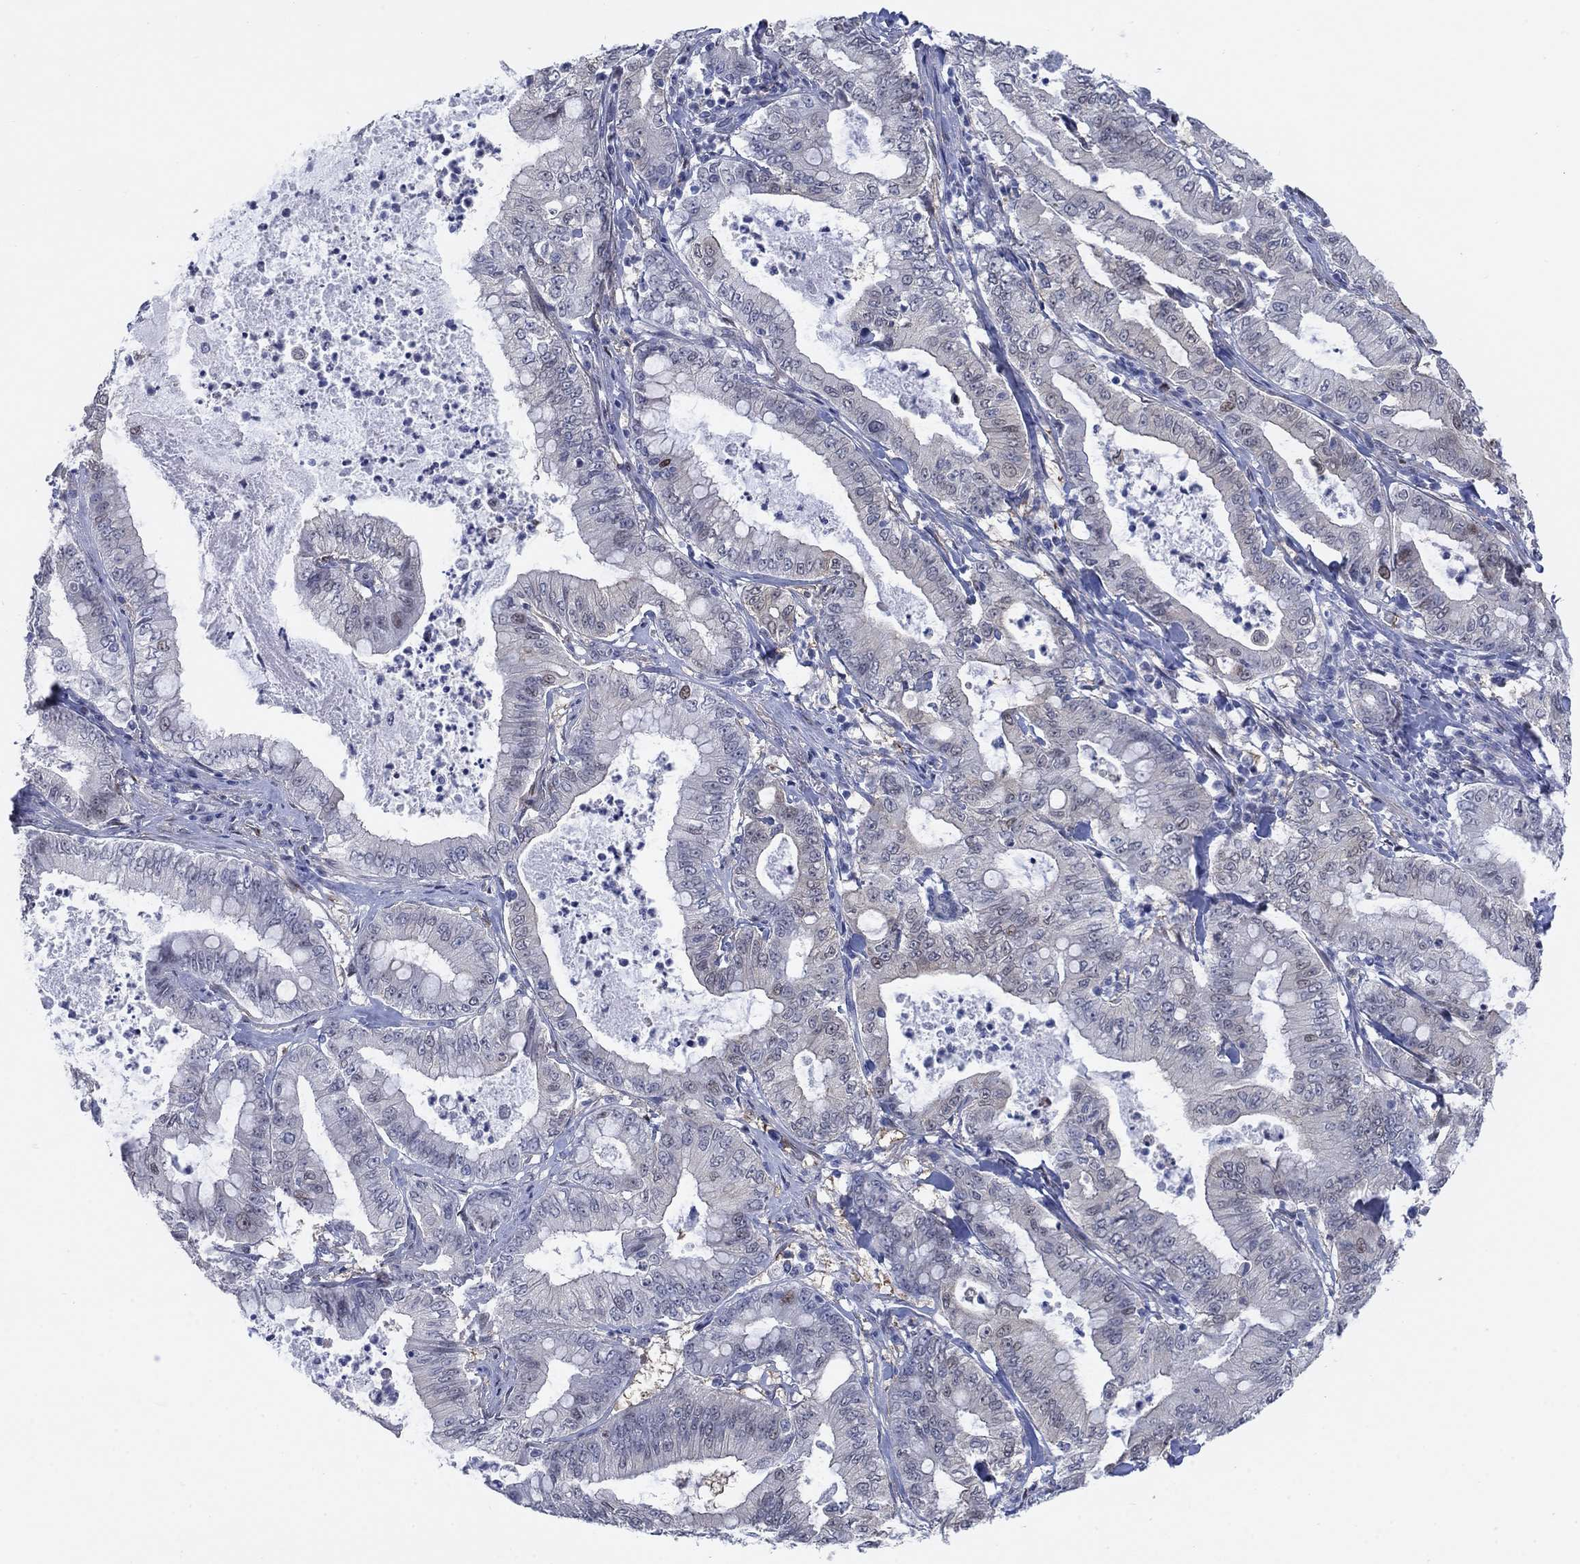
{"staining": {"intensity": "weak", "quantity": "<25%", "location": "nuclear"}, "tissue": "pancreatic cancer", "cell_type": "Tumor cells", "image_type": "cancer", "snomed": [{"axis": "morphology", "description": "Adenocarcinoma, NOS"}, {"axis": "topography", "description": "Pancreas"}], "caption": "The immunohistochemistry (IHC) image has no significant expression in tumor cells of pancreatic cancer (adenocarcinoma) tissue.", "gene": "MYO3A", "patient": {"sex": "male", "age": 71}}